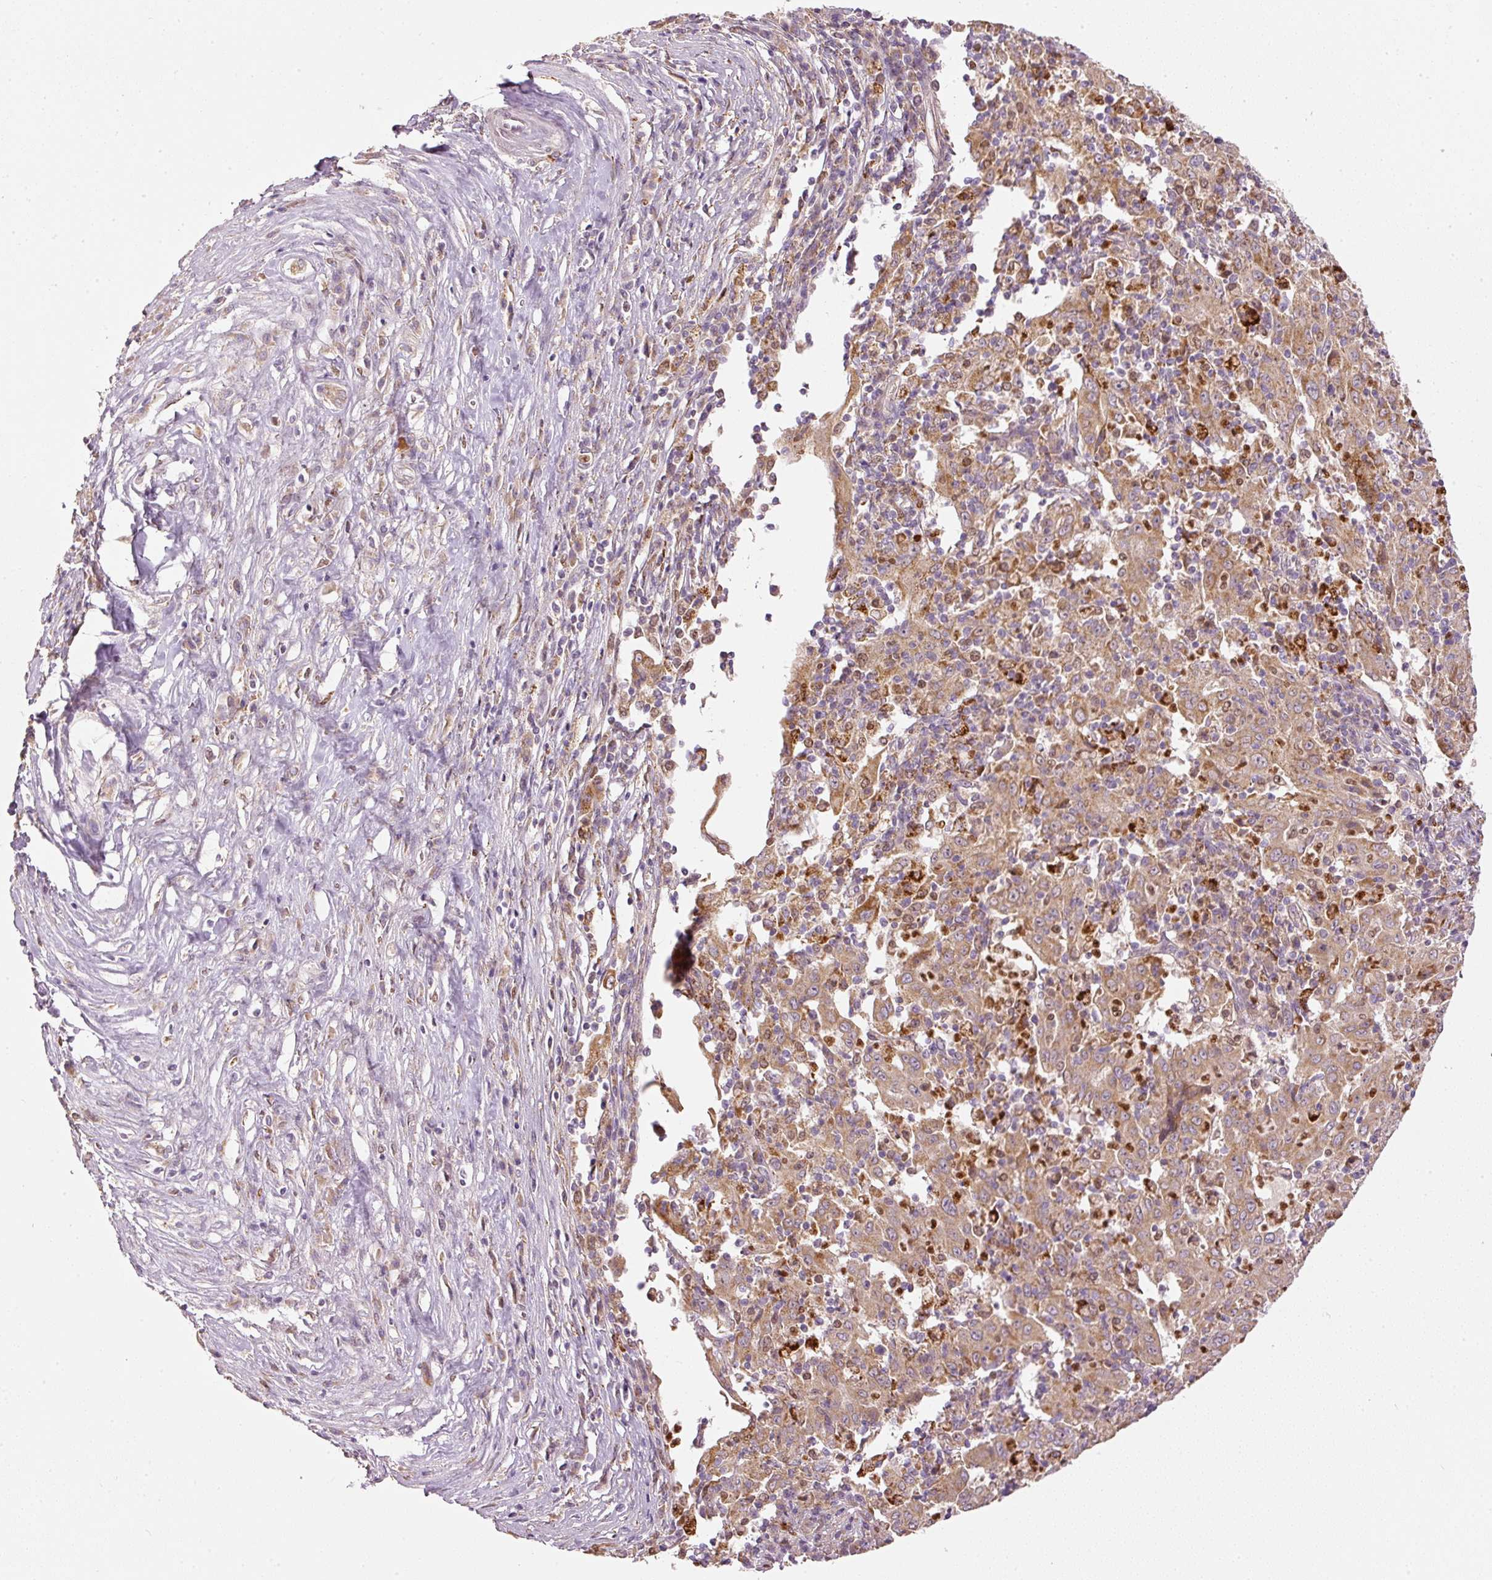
{"staining": {"intensity": "moderate", "quantity": ">75%", "location": "cytoplasmic/membranous"}, "tissue": "pancreatic cancer", "cell_type": "Tumor cells", "image_type": "cancer", "snomed": [{"axis": "morphology", "description": "Adenocarcinoma, NOS"}, {"axis": "topography", "description": "Pancreas"}], "caption": "Immunohistochemistry (IHC) of pancreatic cancer exhibits medium levels of moderate cytoplasmic/membranous staining in about >75% of tumor cells. (DAB (3,3'-diaminobenzidine) IHC with brightfield microscopy, high magnification).", "gene": "MTHFD1L", "patient": {"sex": "male", "age": 63}}